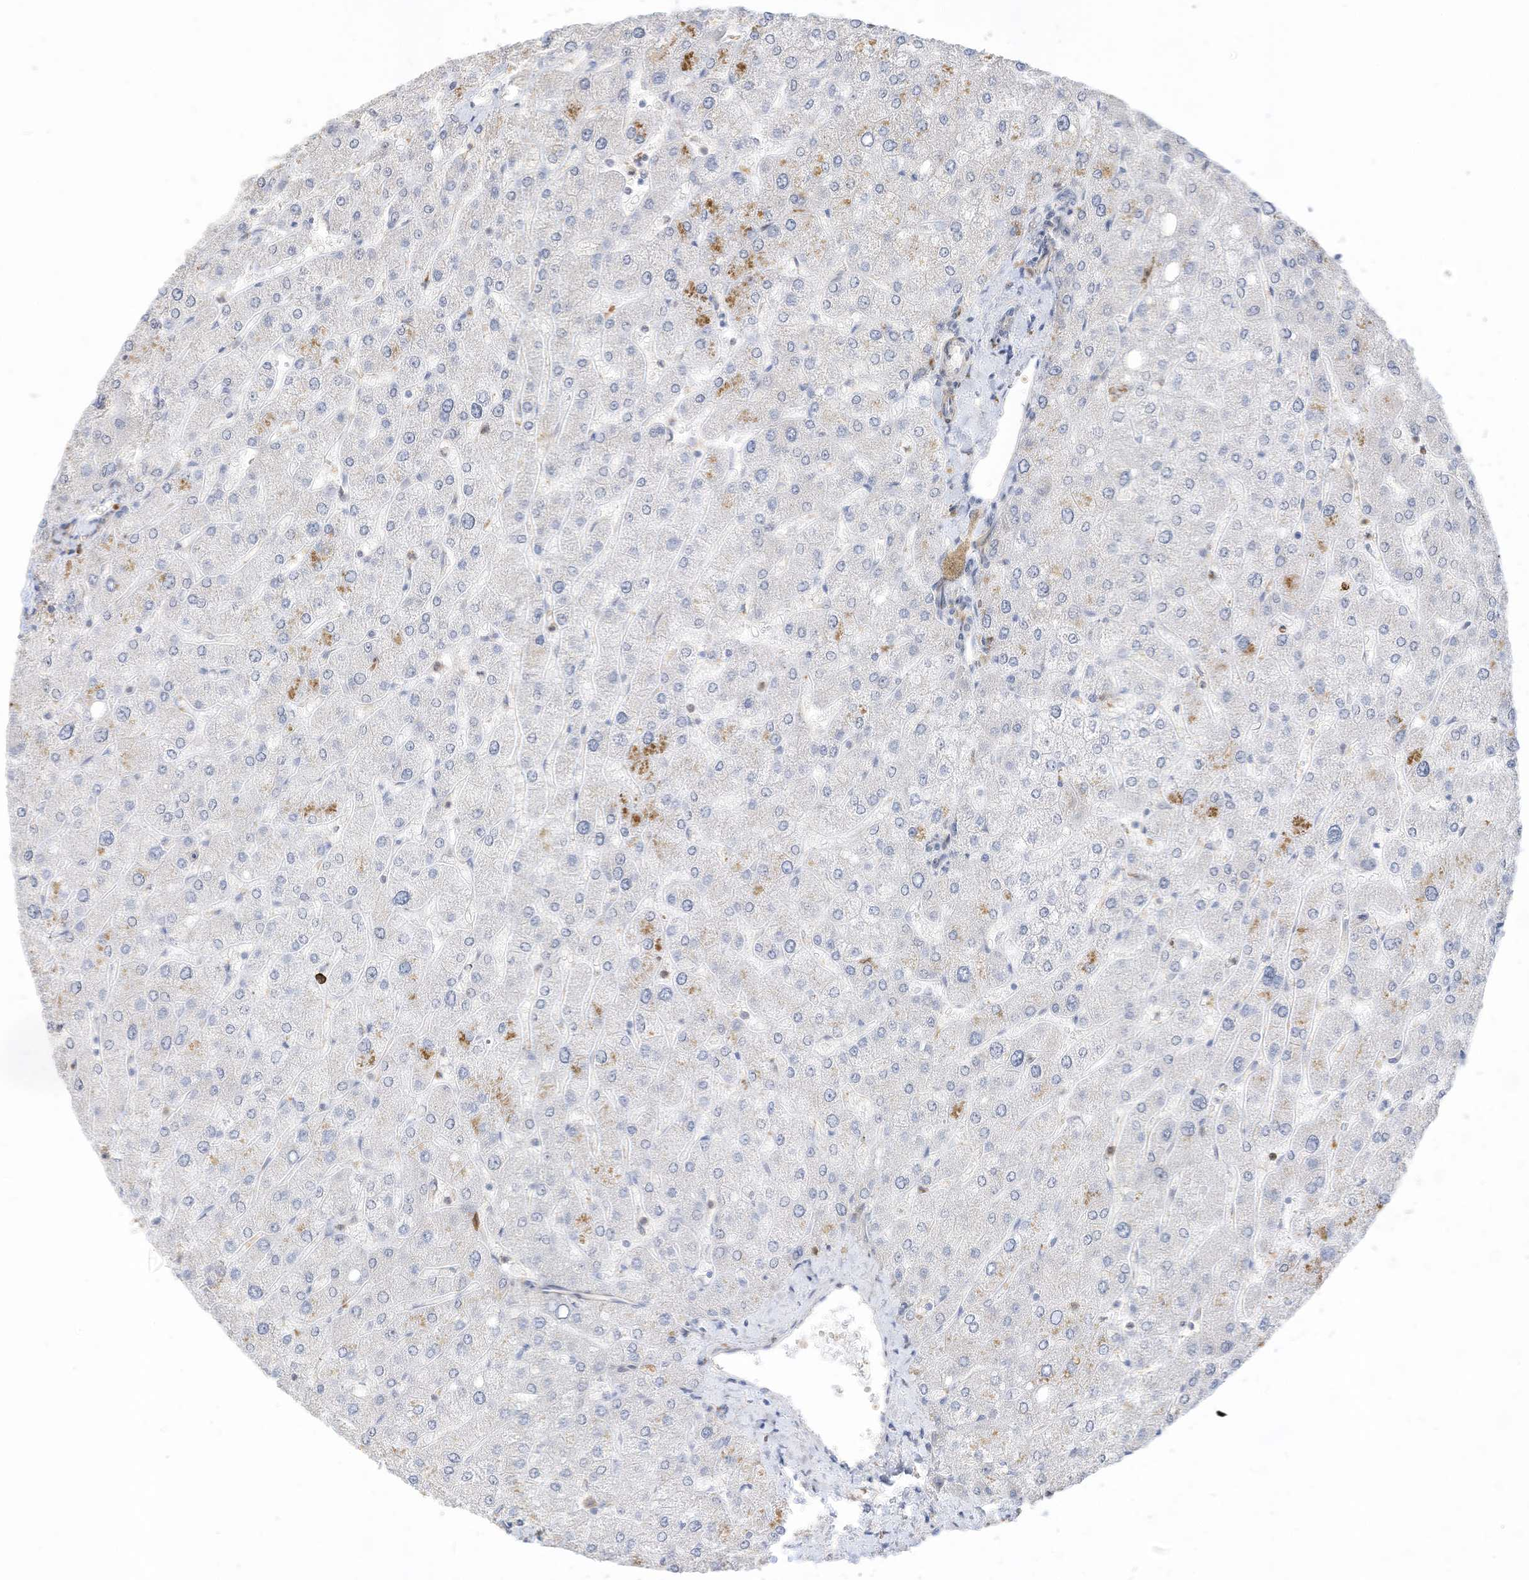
{"staining": {"intensity": "negative", "quantity": "none", "location": "none"}, "tissue": "liver", "cell_type": "Cholangiocytes", "image_type": "normal", "snomed": [{"axis": "morphology", "description": "Normal tissue, NOS"}, {"axis": "topography", "description": "Liver"}], "caption": "DAB (3,3'-diaminobenzidine) immunohistochemical staining of normal liver demonstrates no significant staining in cholangiocytes.", "gene": "ATP13A1", "patient": {"sex": "male", "age": 55}}